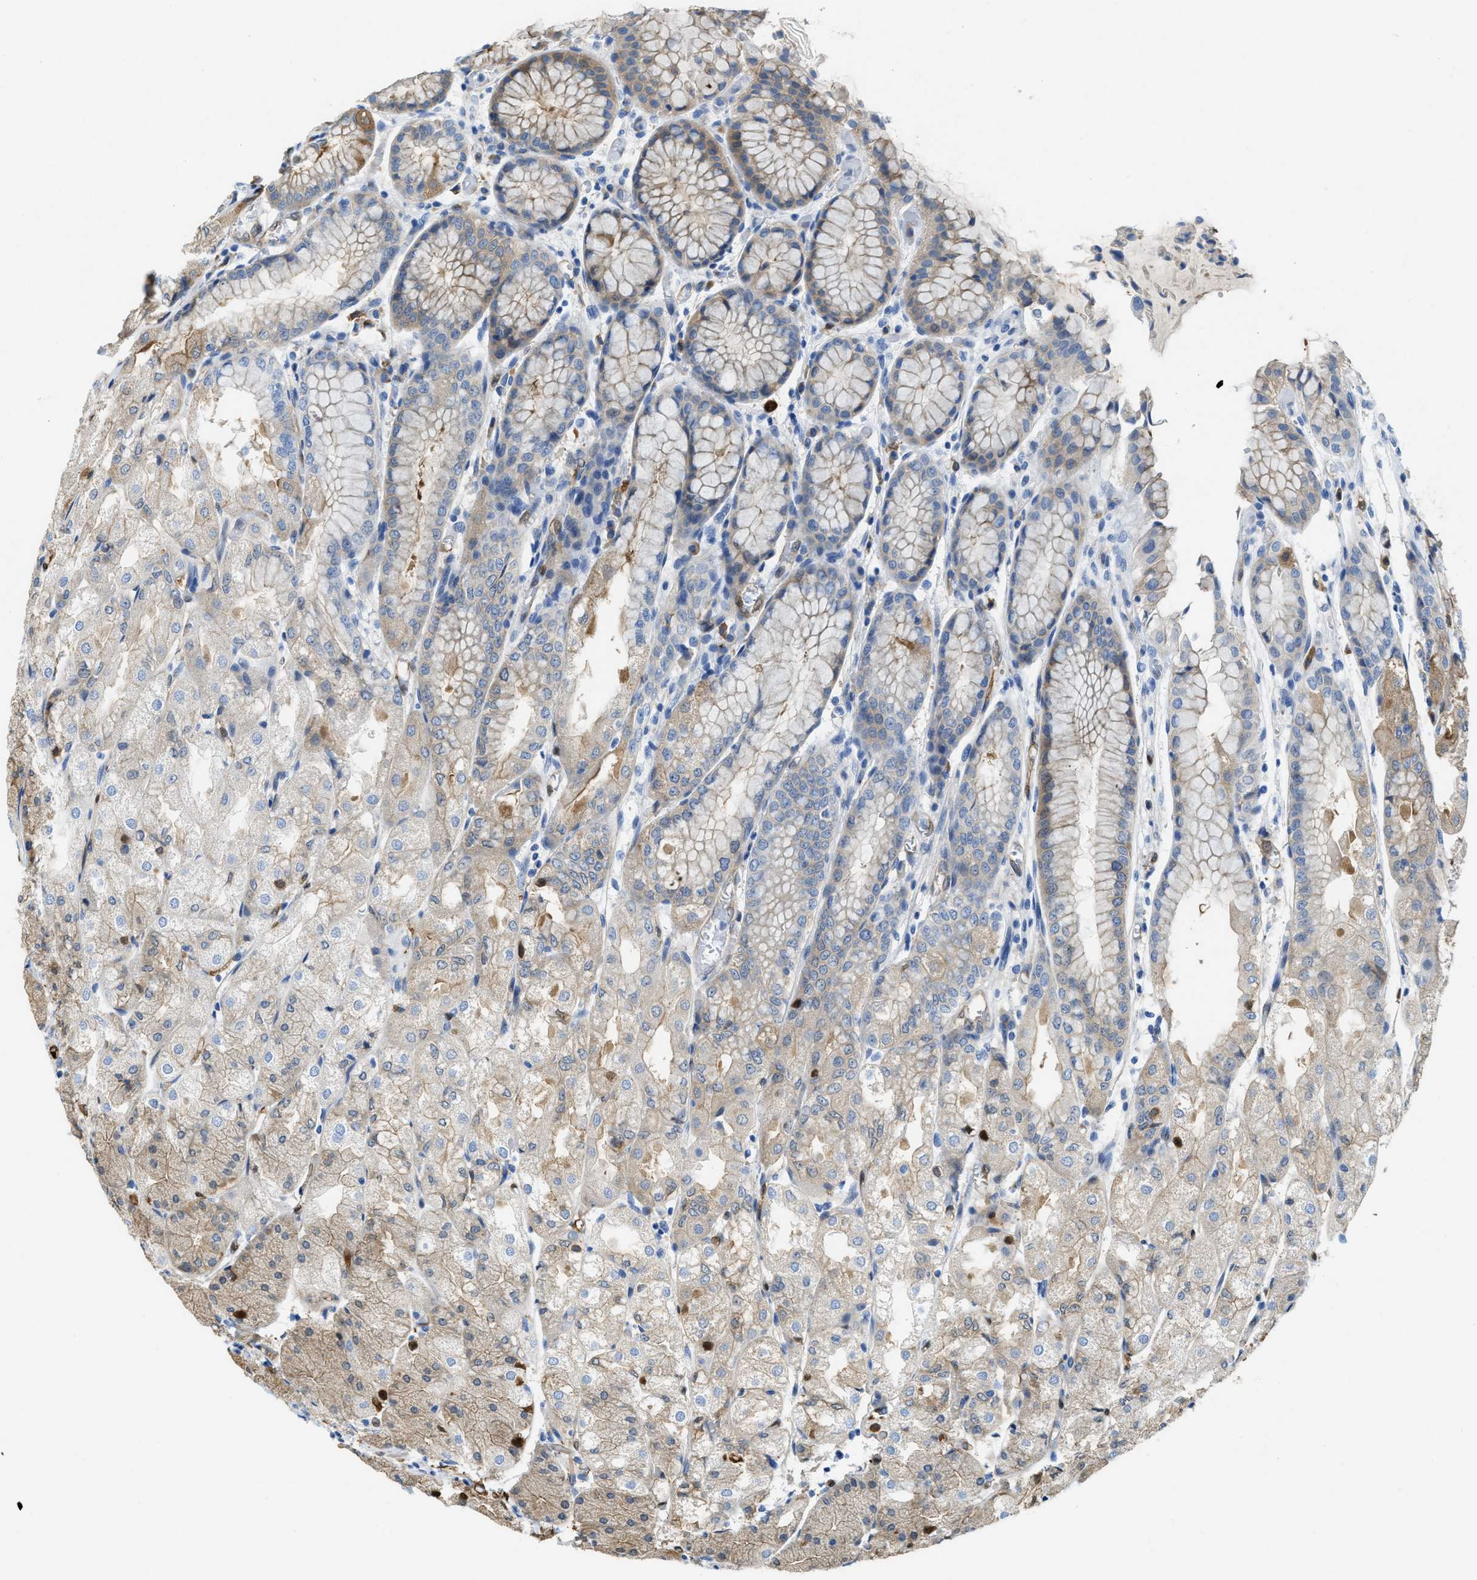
{"staining": {"intensity": "moderate", "quantity": "<25%", "location": "cytoplasmic/membranous,nuclear"}, "tissue": "stomach", "cell_type": "Glandular cells", "image_type": "normal", "snomed": [{"axis": "morphology", "description": "Normal tissue, NOS"}, {"axis": "topography", "description": "Stomach, upper"}], "caption": "Immunohistochemical staining of benign stomach displays <25% levels of moderate cytoplasmic/membranous,nuclear protein staining in about <25% of glandular cells.", "gene": "ASS1", "patient": {"sex": "male", "age": 72}}